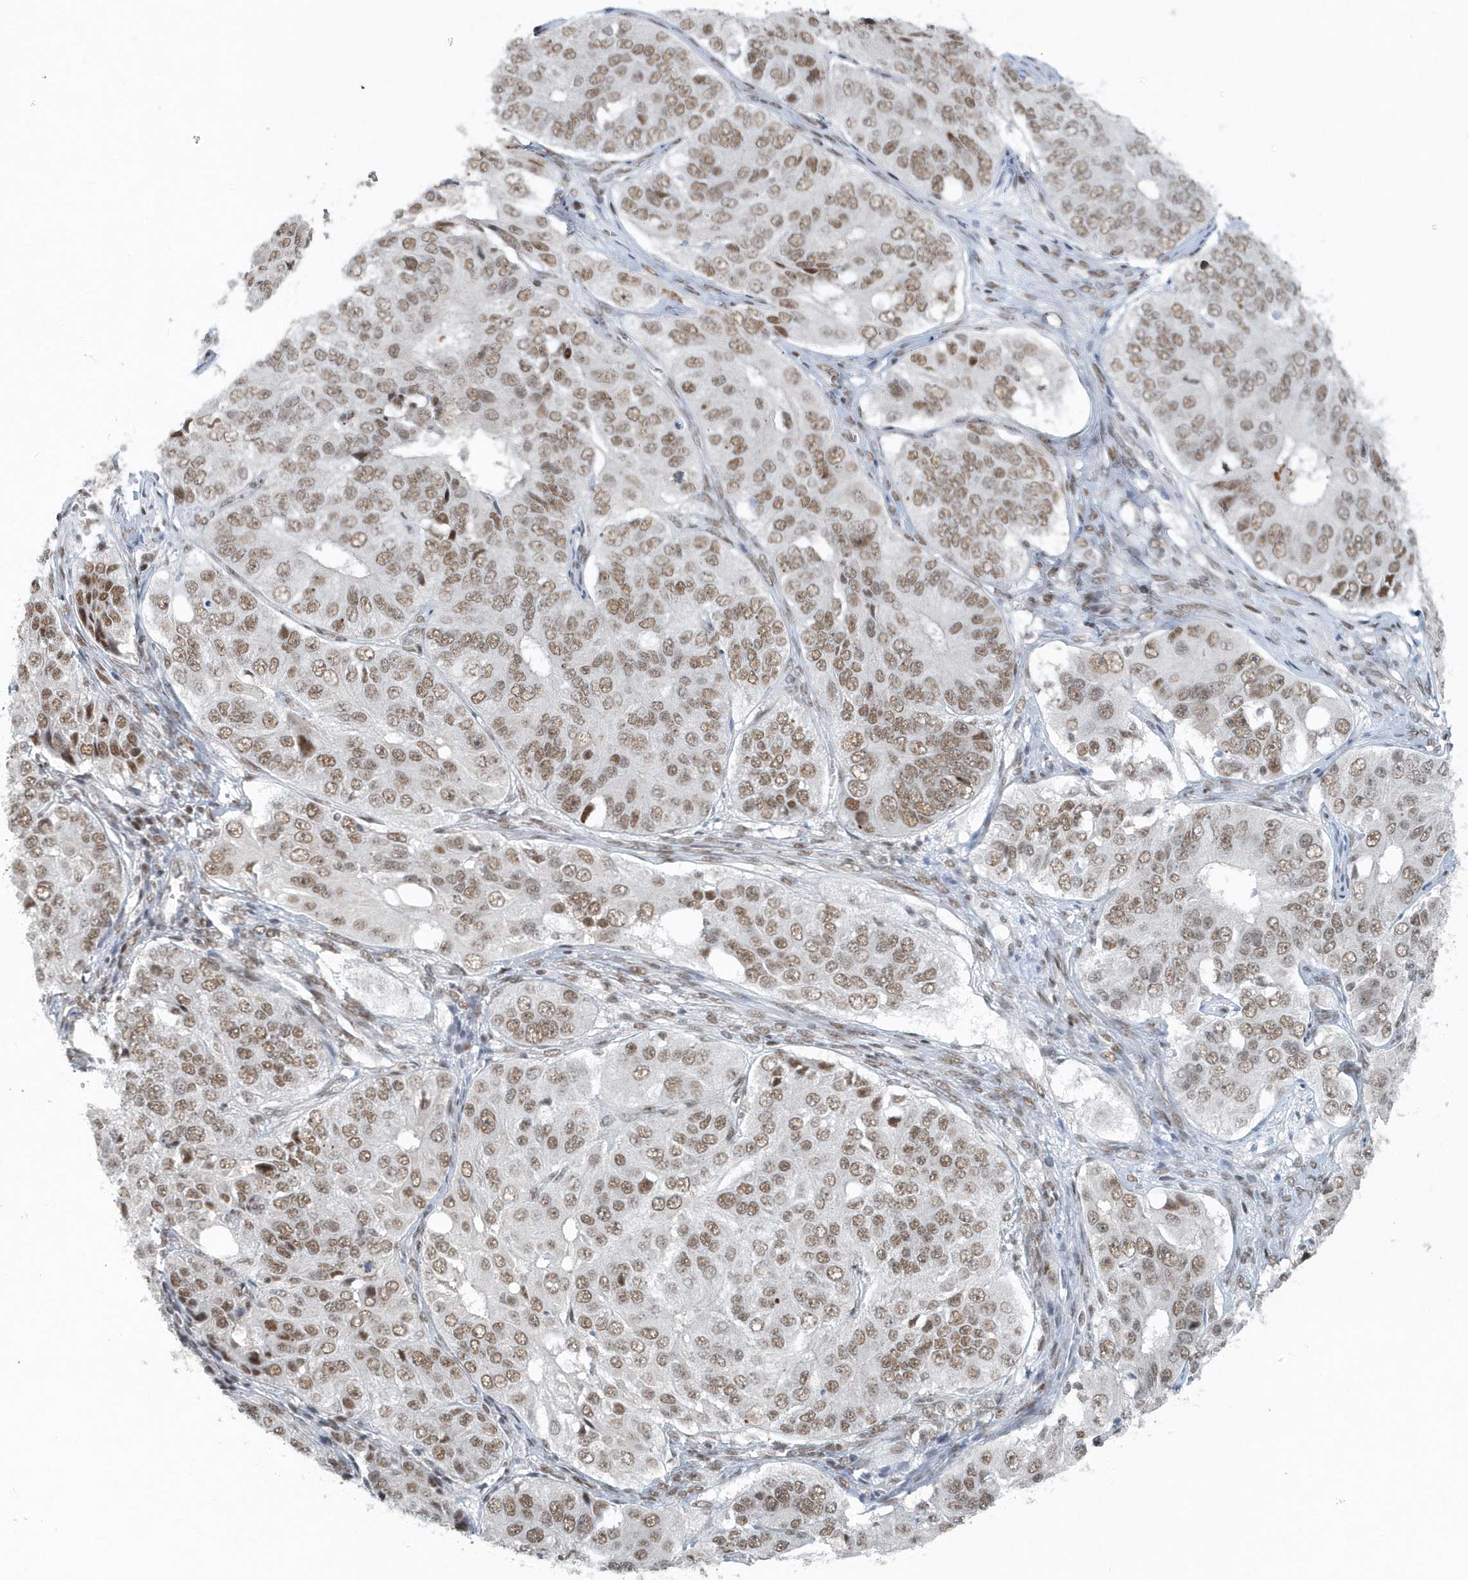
{"staining": {"intensity": "moderate", "quantity": ">75%", "location": "nuclear"}, "tissue": "ovarian cancer", "cell_type": "Tumor cells", "image_type": "cancer", "snomed": [{"axis": "morphology", "description": "Carcinoma, endometroid"}, {"axis": "topography", "description": "Ovary"}], "caption": "IHC (DAB (3,3'-diaminobenzidine)) staining of endometroid carcinoma (ovarian) displays moderate nuclear protein expression in about >75% of tumor cells. Immunohistochemistry stains the protein in brown and the nuclei are stained blue.", "gene": "YTHDC1", "patient": {"sex": "female", "age": 51}}